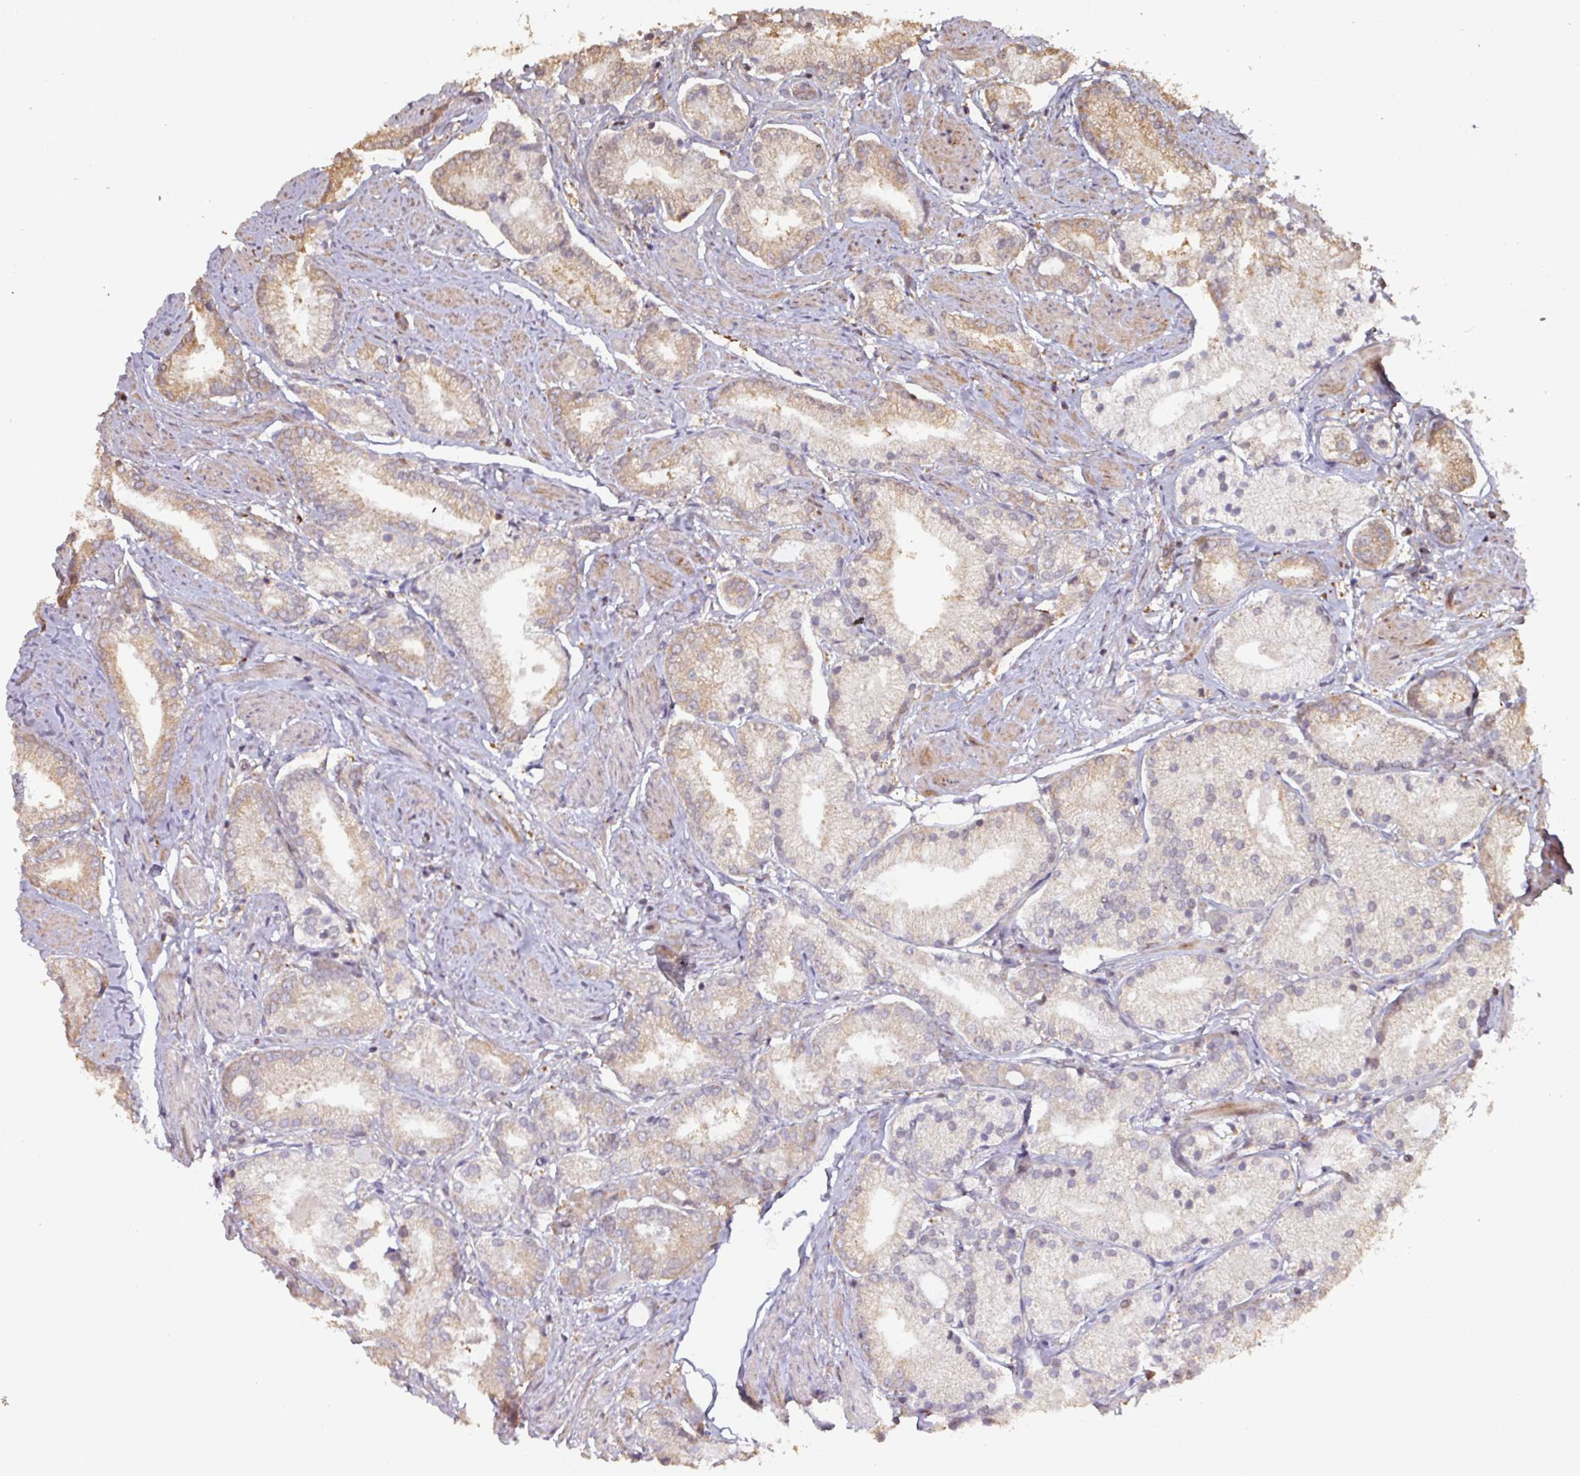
{"staining": {"intensity": "moderate", "quantity": "<25%", "location": "cytoplasmic/membranous"}, "tissue": "prostate cancer", "cell_type": "Tumor cells", "image_type": "cancer", "snomed": [{"axis": "morphology", "description": "Adenocarcinoma, High grade"}, {"axis": "topography", "description": "Prostate and seminal vesicle, NOS"}], "caption": "High-power microscopy captured an IHC image of prostate cancer (adenocarcinoma (high-grade)), revealing moderate cytoplasmic/membranous expression in approximately <25% of tumor cells.", "gene": "CA7", "patient": {"sex": "male", "age": 64}}